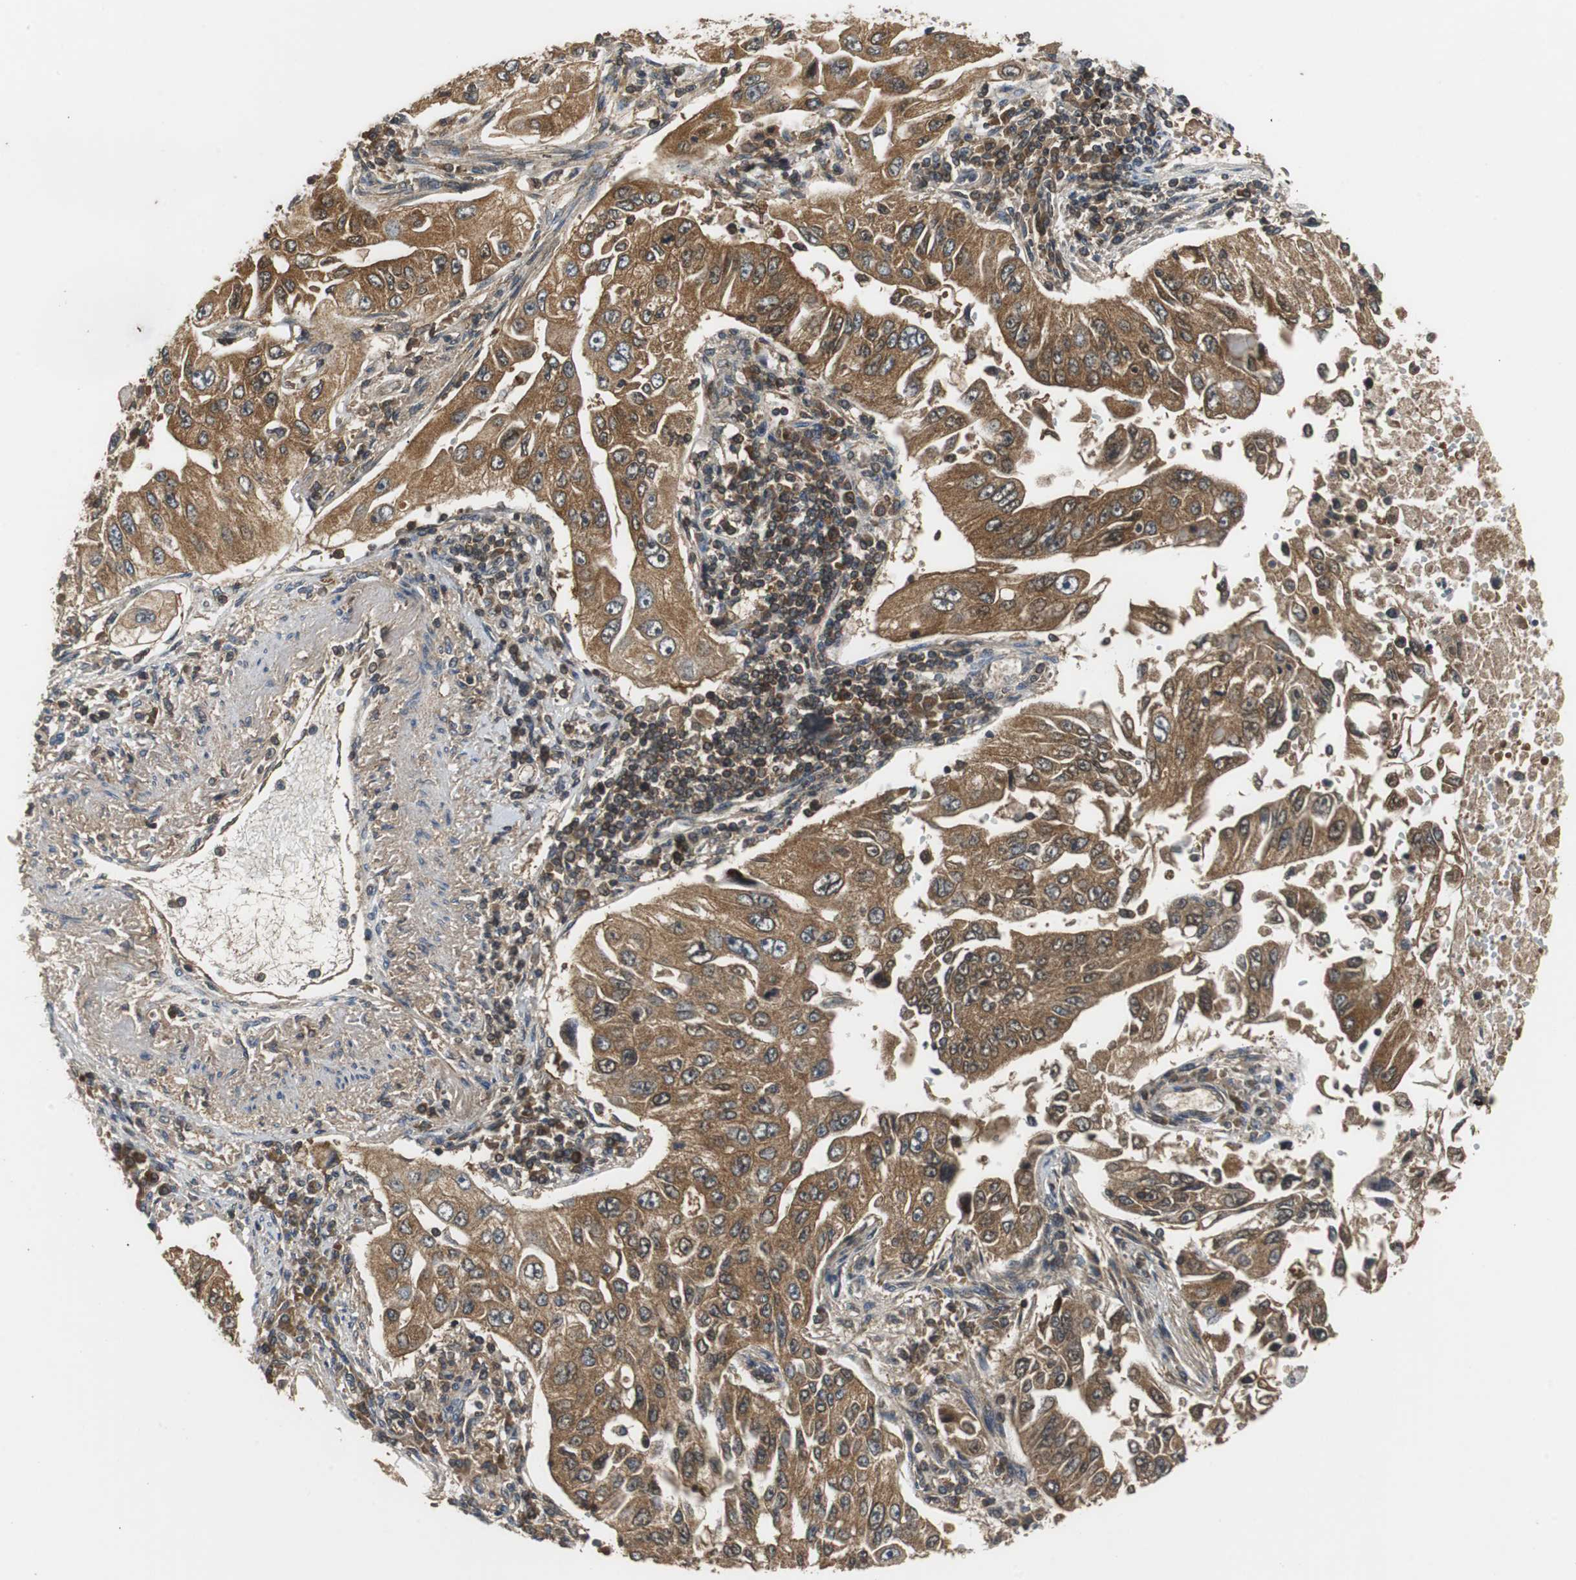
{"staining": {"intensity": "strong", "quantity": ">75%", "location": "cytoplasmic/membranous"}, "tissue": "lung cancer", "cell_type": "Tumor cells", "image_type": "cancer", "snomed": [{"axis": "morphology", "description": "Adenocarcinoma, NOS"}, {"axis": "topography", "description": "Lung"}], "caption": "Immunohistochemical staining of lung adenocarcinoma demonstrates strong cytoplasmic/membranous protein staining in about >75% of tumor cells. (DAB IHC with brightfield microscopy, high magnification).", "gene": "VBP1", "patient": {"sex": "male", "age": 84}}